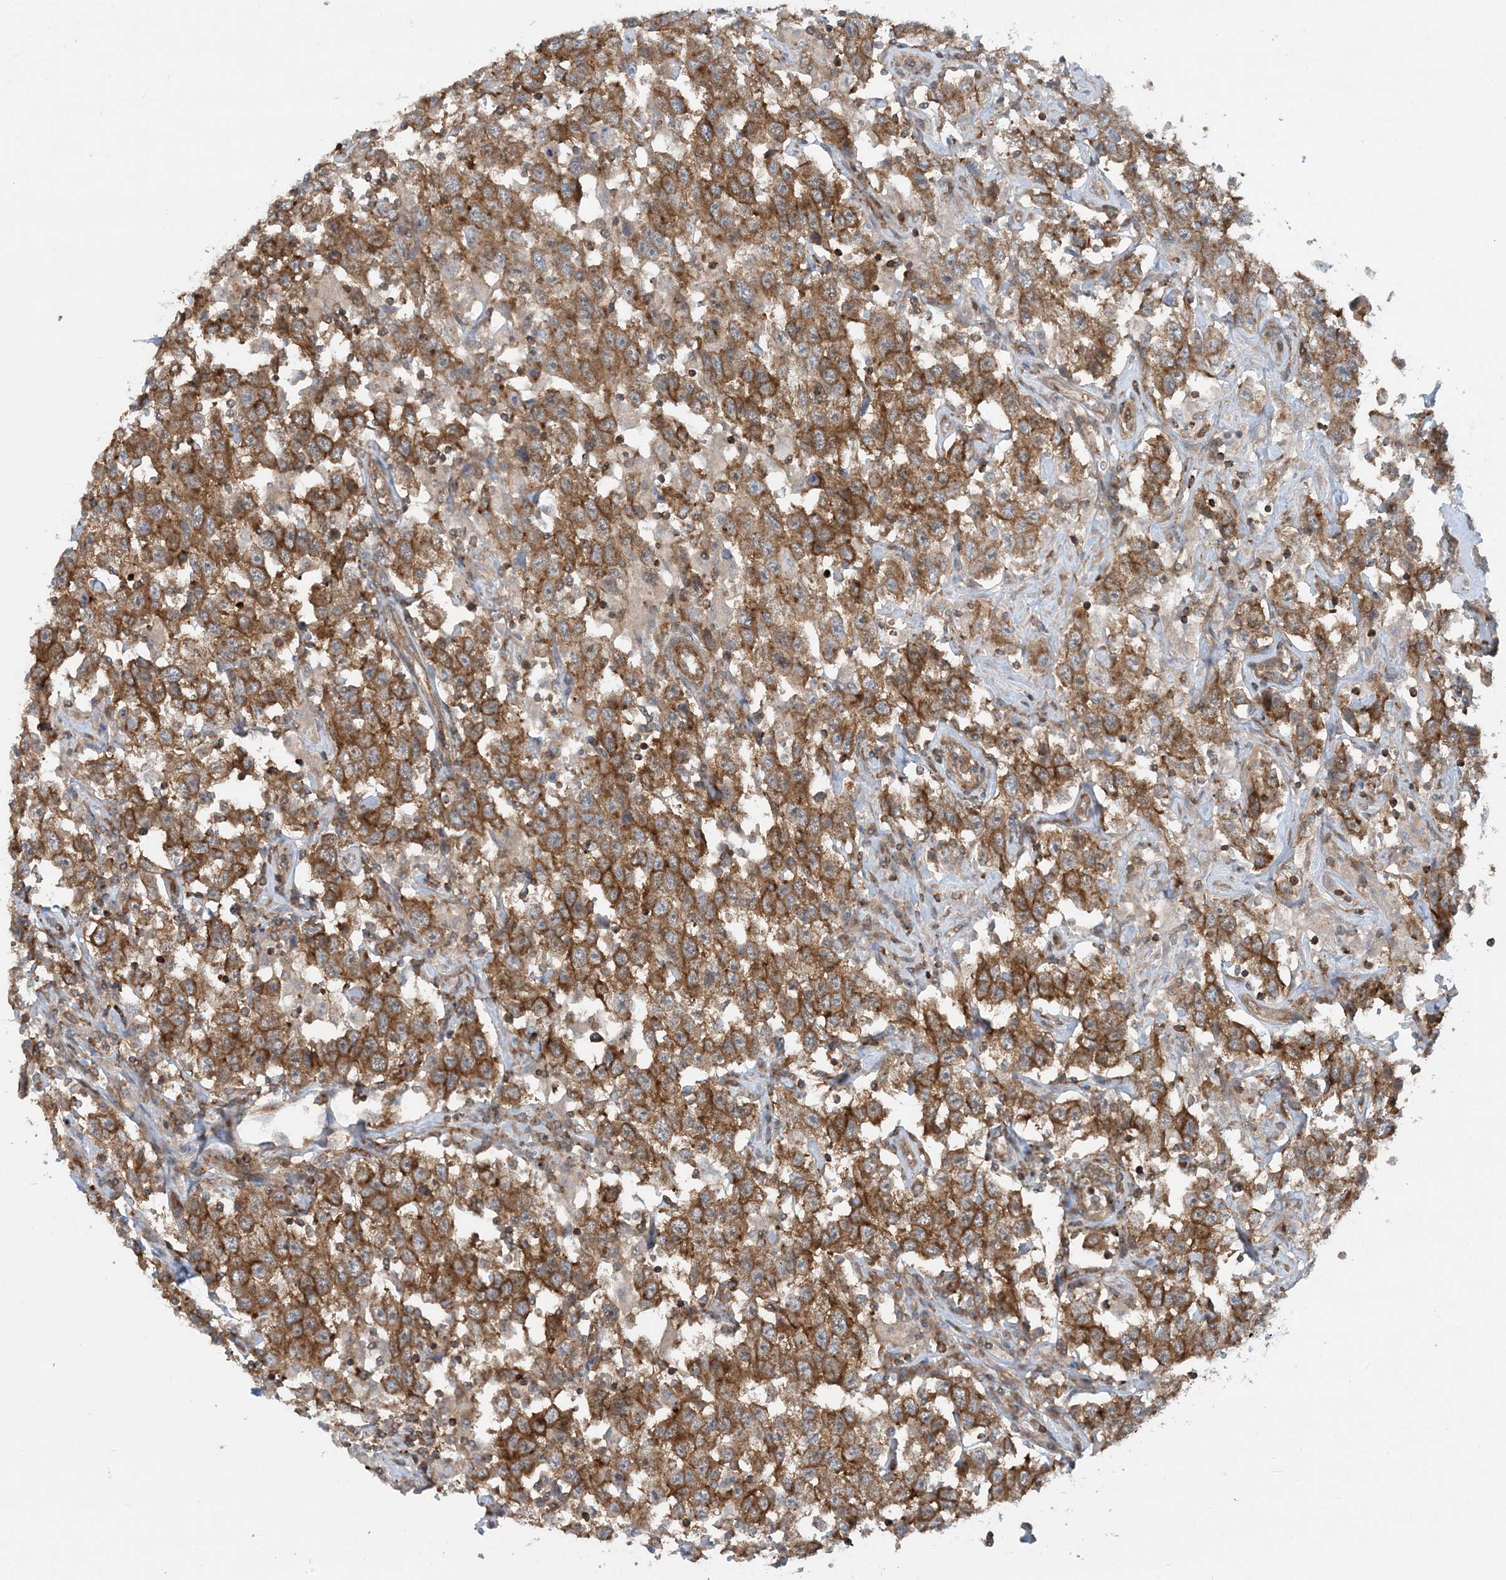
{"staining": {"intensity": "moderate", "quantity": ">75%", "location": "cytoplasmic/membranous"}, "tissue": "testis cancer", "cell_type": "Tumor cells", "image_type": "cancer", "snomed": [{"axis": "morphology", "description": "Seminoma, NOS"}, {"axis": "topography", "description": "Testis"}], "caption": "Immunohistochemistry (DAB (3,3'-diaminobenzidine)) staining of human testis seminoma exhibits moderate cytoplasmic/membranous protein expression in approximately >75% of tumor cells.", "gene": "STAM2", "patient": {"sex": "male", "age": 41}}